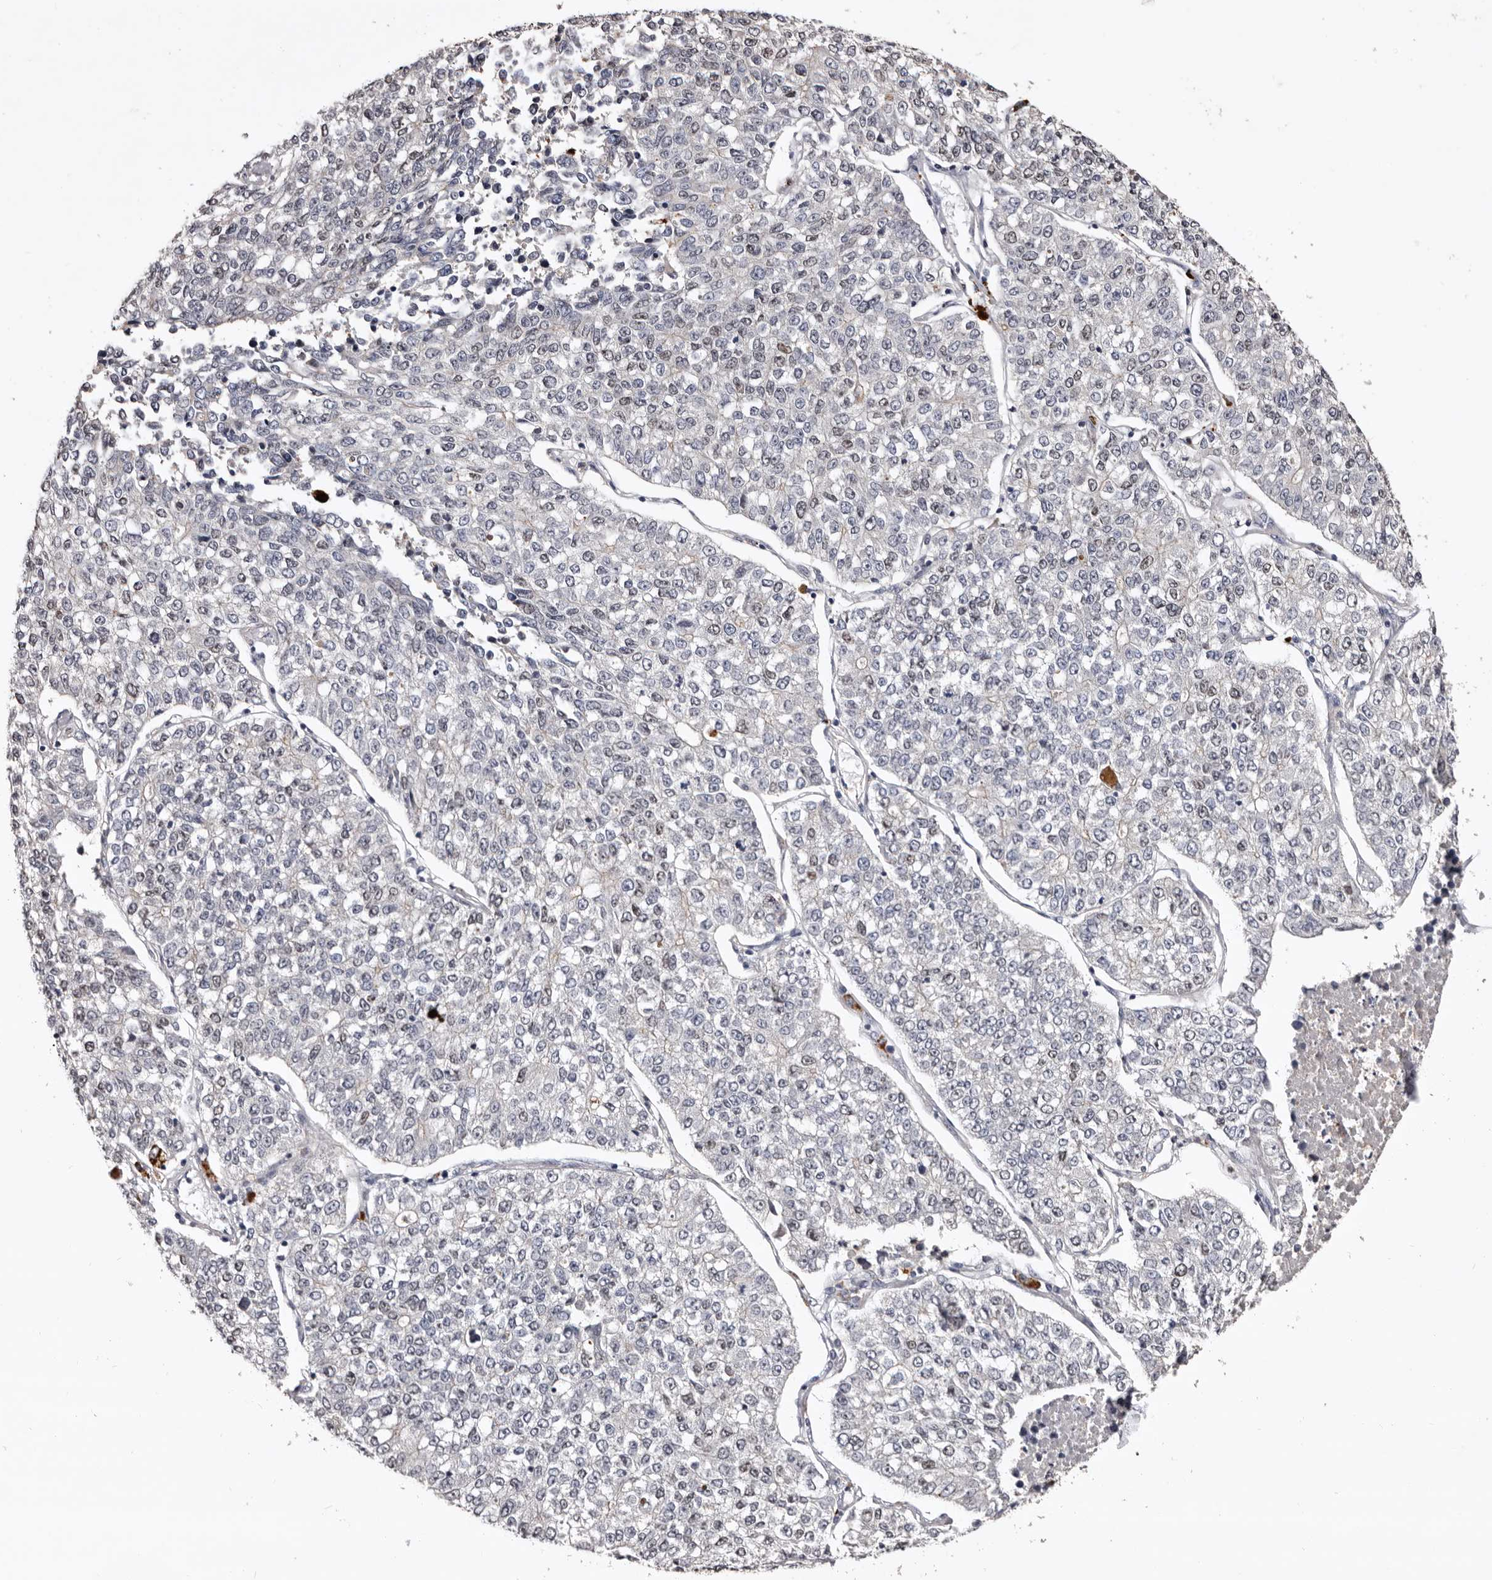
{"staining": {"intensity": "weak", "quantity": "<25%", "location": "nuclear"}, "tissue": "lung cancer", "cell_type": "Tumor cells", "image_type": "cancer", "snomed": [{"axis": "morphology", "description": "Adenocarcinoma, NOS"}, {"axis": "topography", "description": "Lung"}], "caption": "Adenocarcinoma (lung) stained for a protein using IHC demonstrates no positivity tumor cells.", "gene": "SLC10A4", "patient": {"sex": "male", "age": 49}}